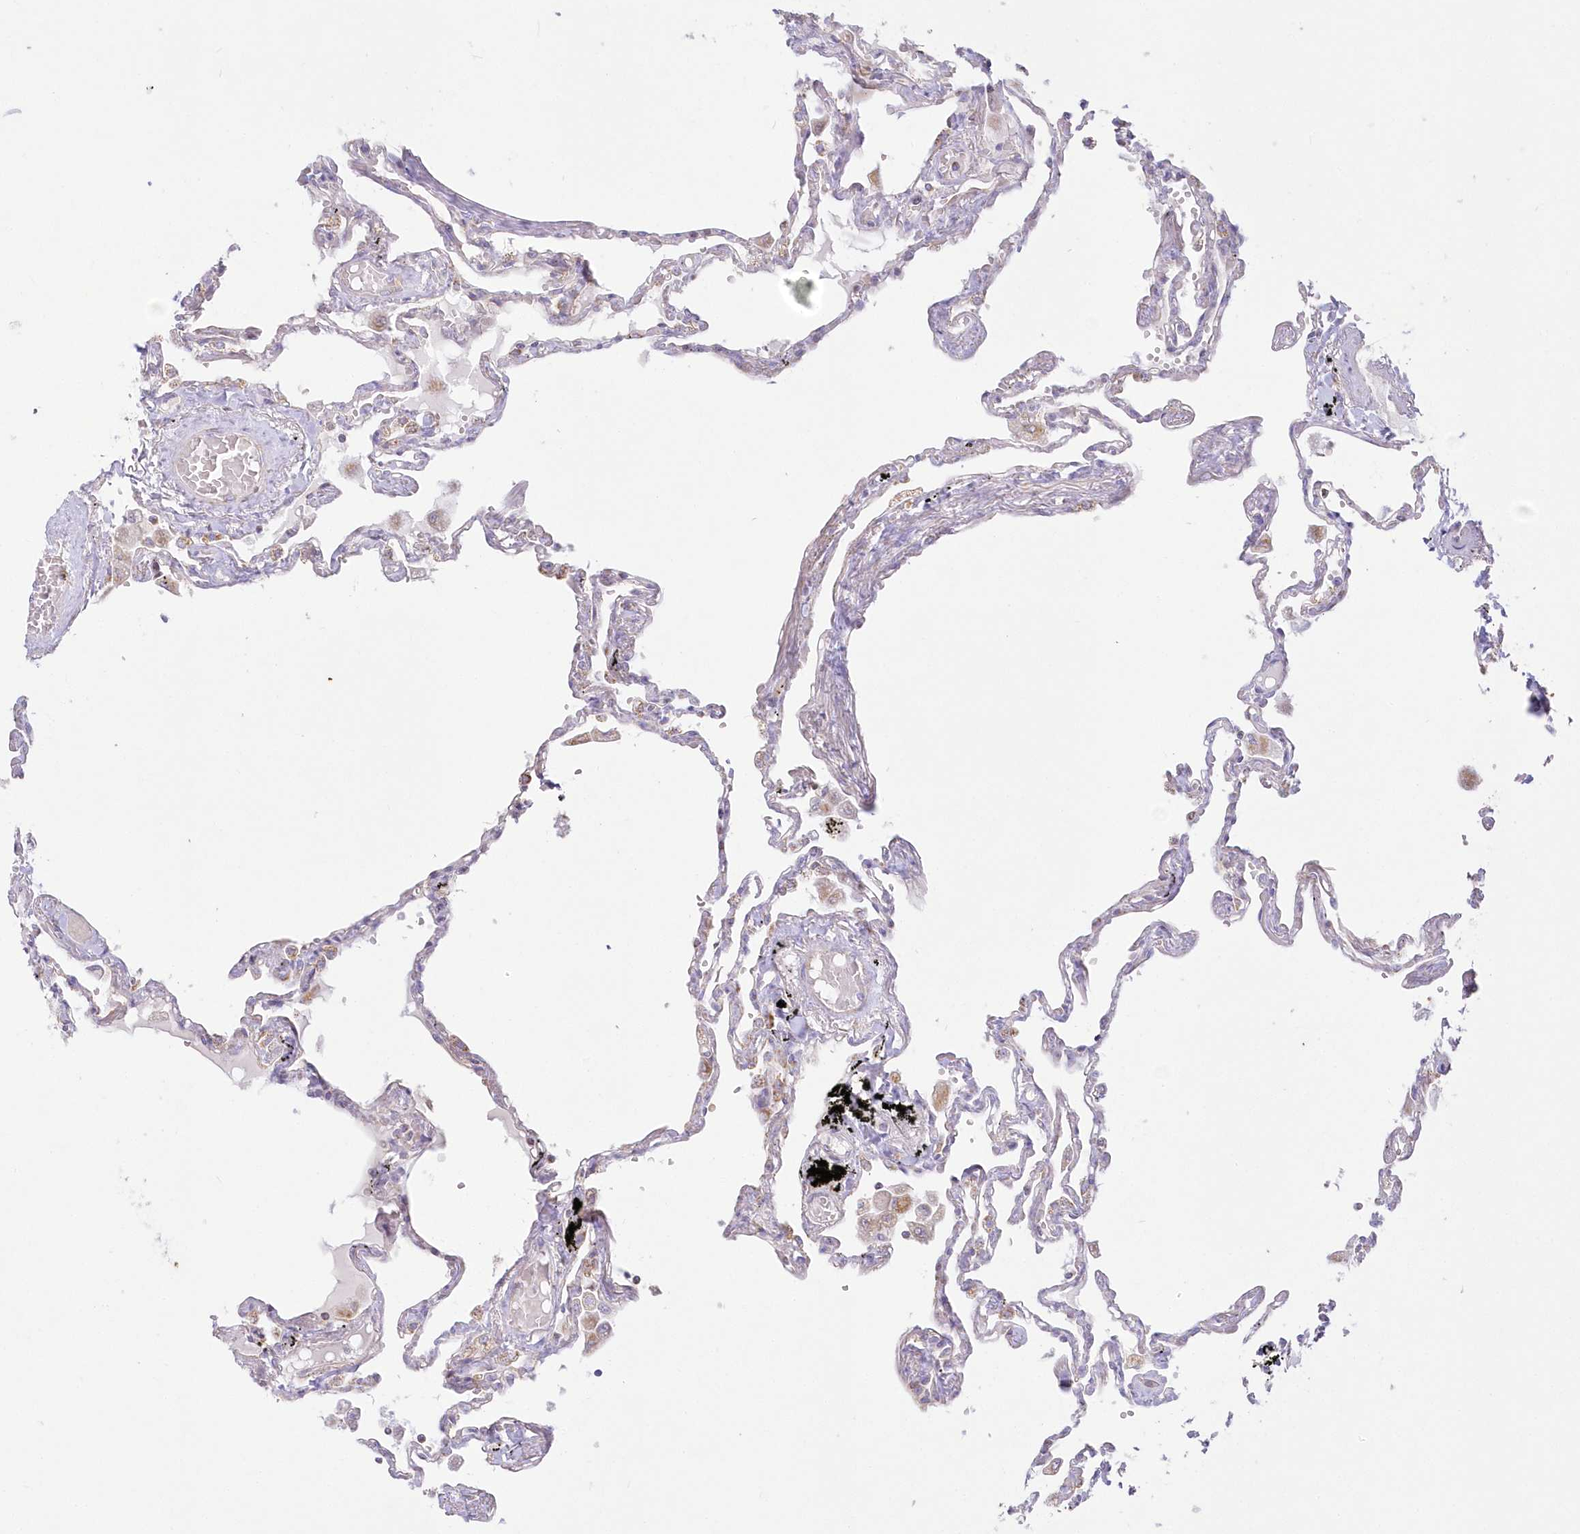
{"staining": {"intensity": "negative", "quantity": "none", "location": "none"}, "tissue": "lung", "cell_type": "Alveolar cells", "image_type": "normal", "snomed": [{"axis": "morphology", "description": "Normal tissue, NOS"}, {"axis": "topography", "description": "Lung"}], "caption": "Immunohistochemistry (IHC) photomicrograph of normal lung stained for a protein (brown), which displays no staining in alveolar cells.", "gene": "TBC1D14", "patient": {"sex": "female", "age": 67}}